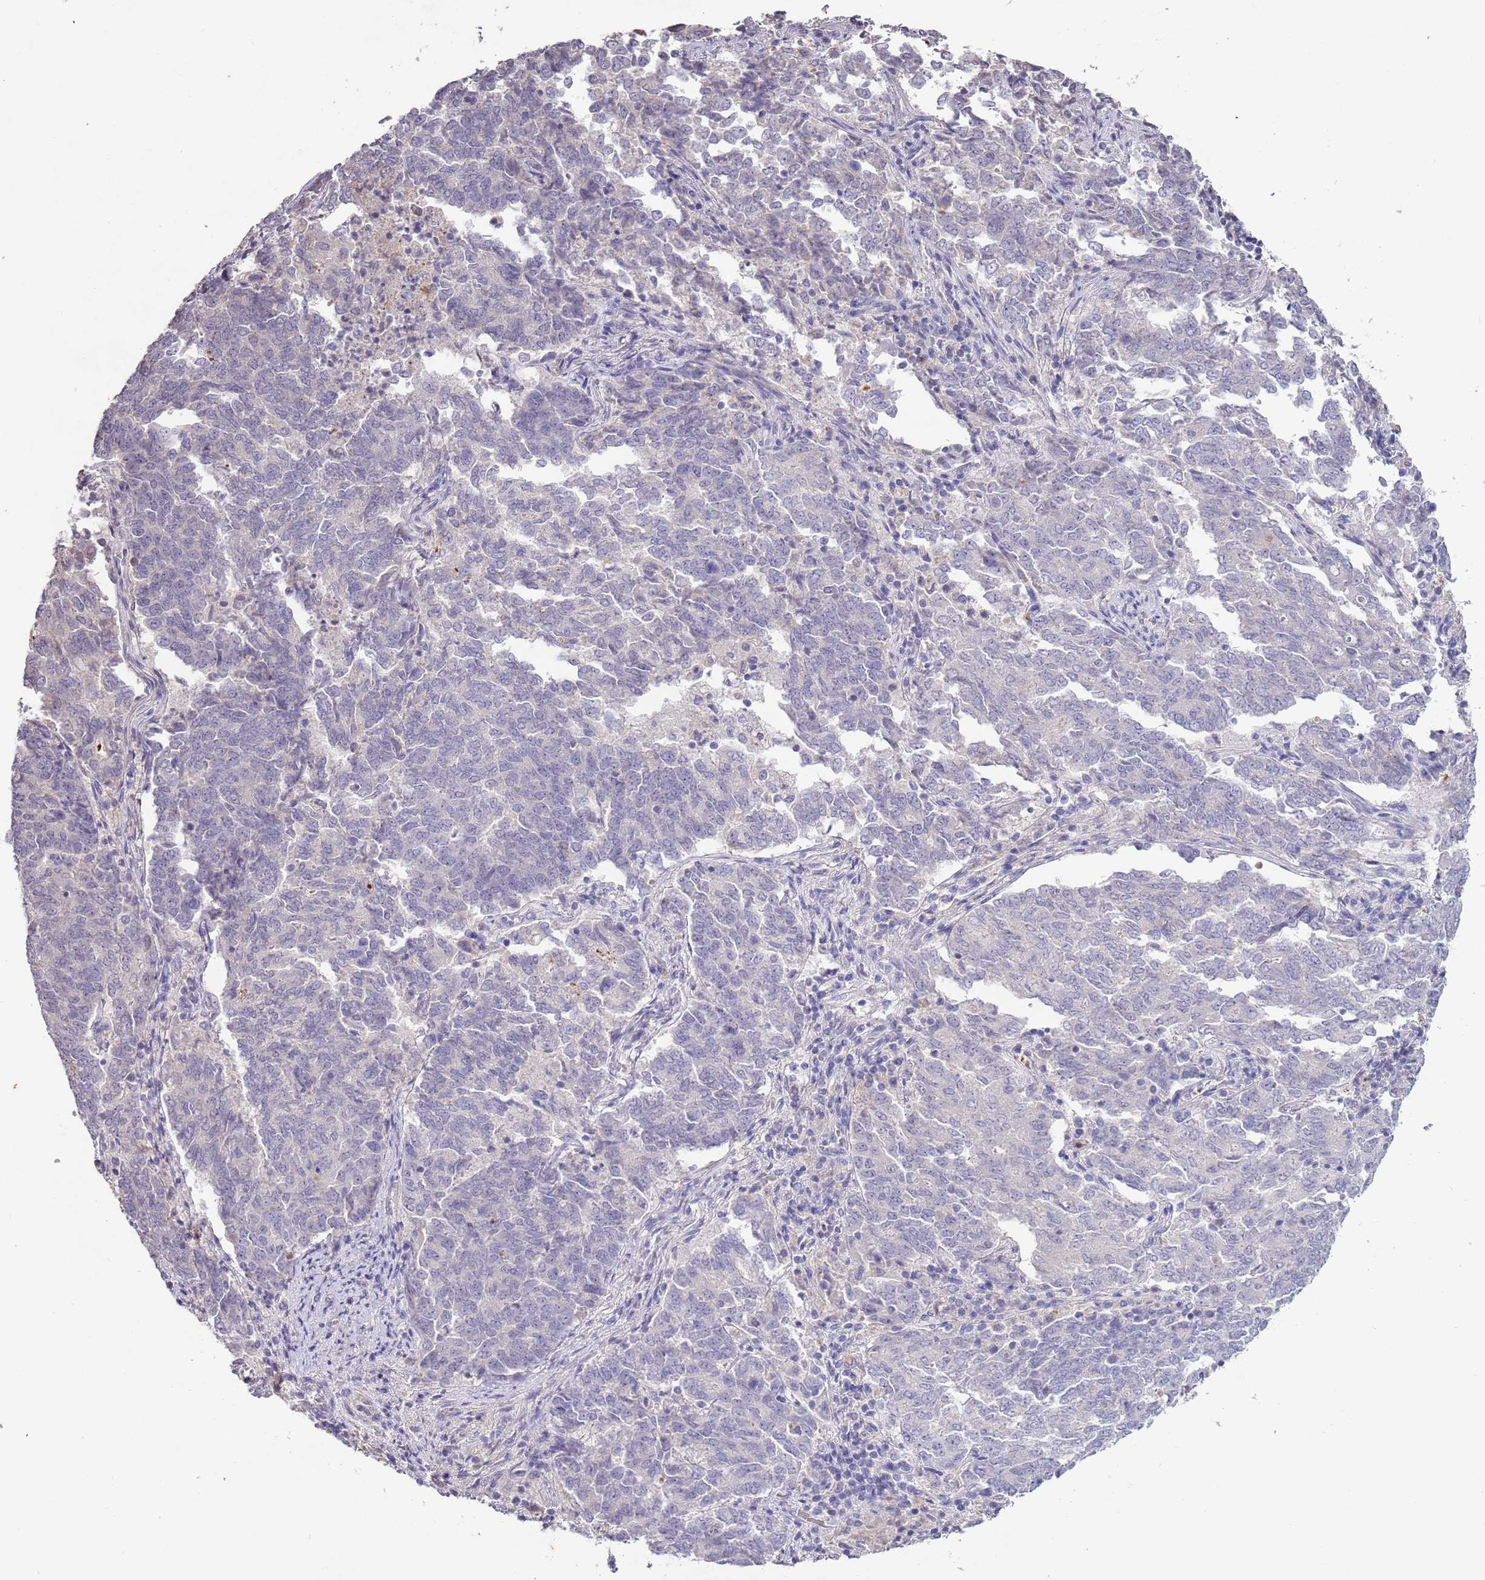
{"staining": {"intensity": "negative", "quantity": "none", "location": "none"}, "tissue": "endometrial cancer", "cell_type": "Tumor cells", "image_type": "cancer", "snomed": [{"axis": "morphology", "description": "Adenocarcinoma, NOS"}, {"axis": "topography", "description": "Endometrium"}], "caption": "An immunohistochemistry micrograph of adenocarcinoma (endometrial) is shown. There is no staining in tumor cells of adenocarcinoma (endometrial).", "gene": "P2RY13", "patient": {"sex": "female", "age": 80}}